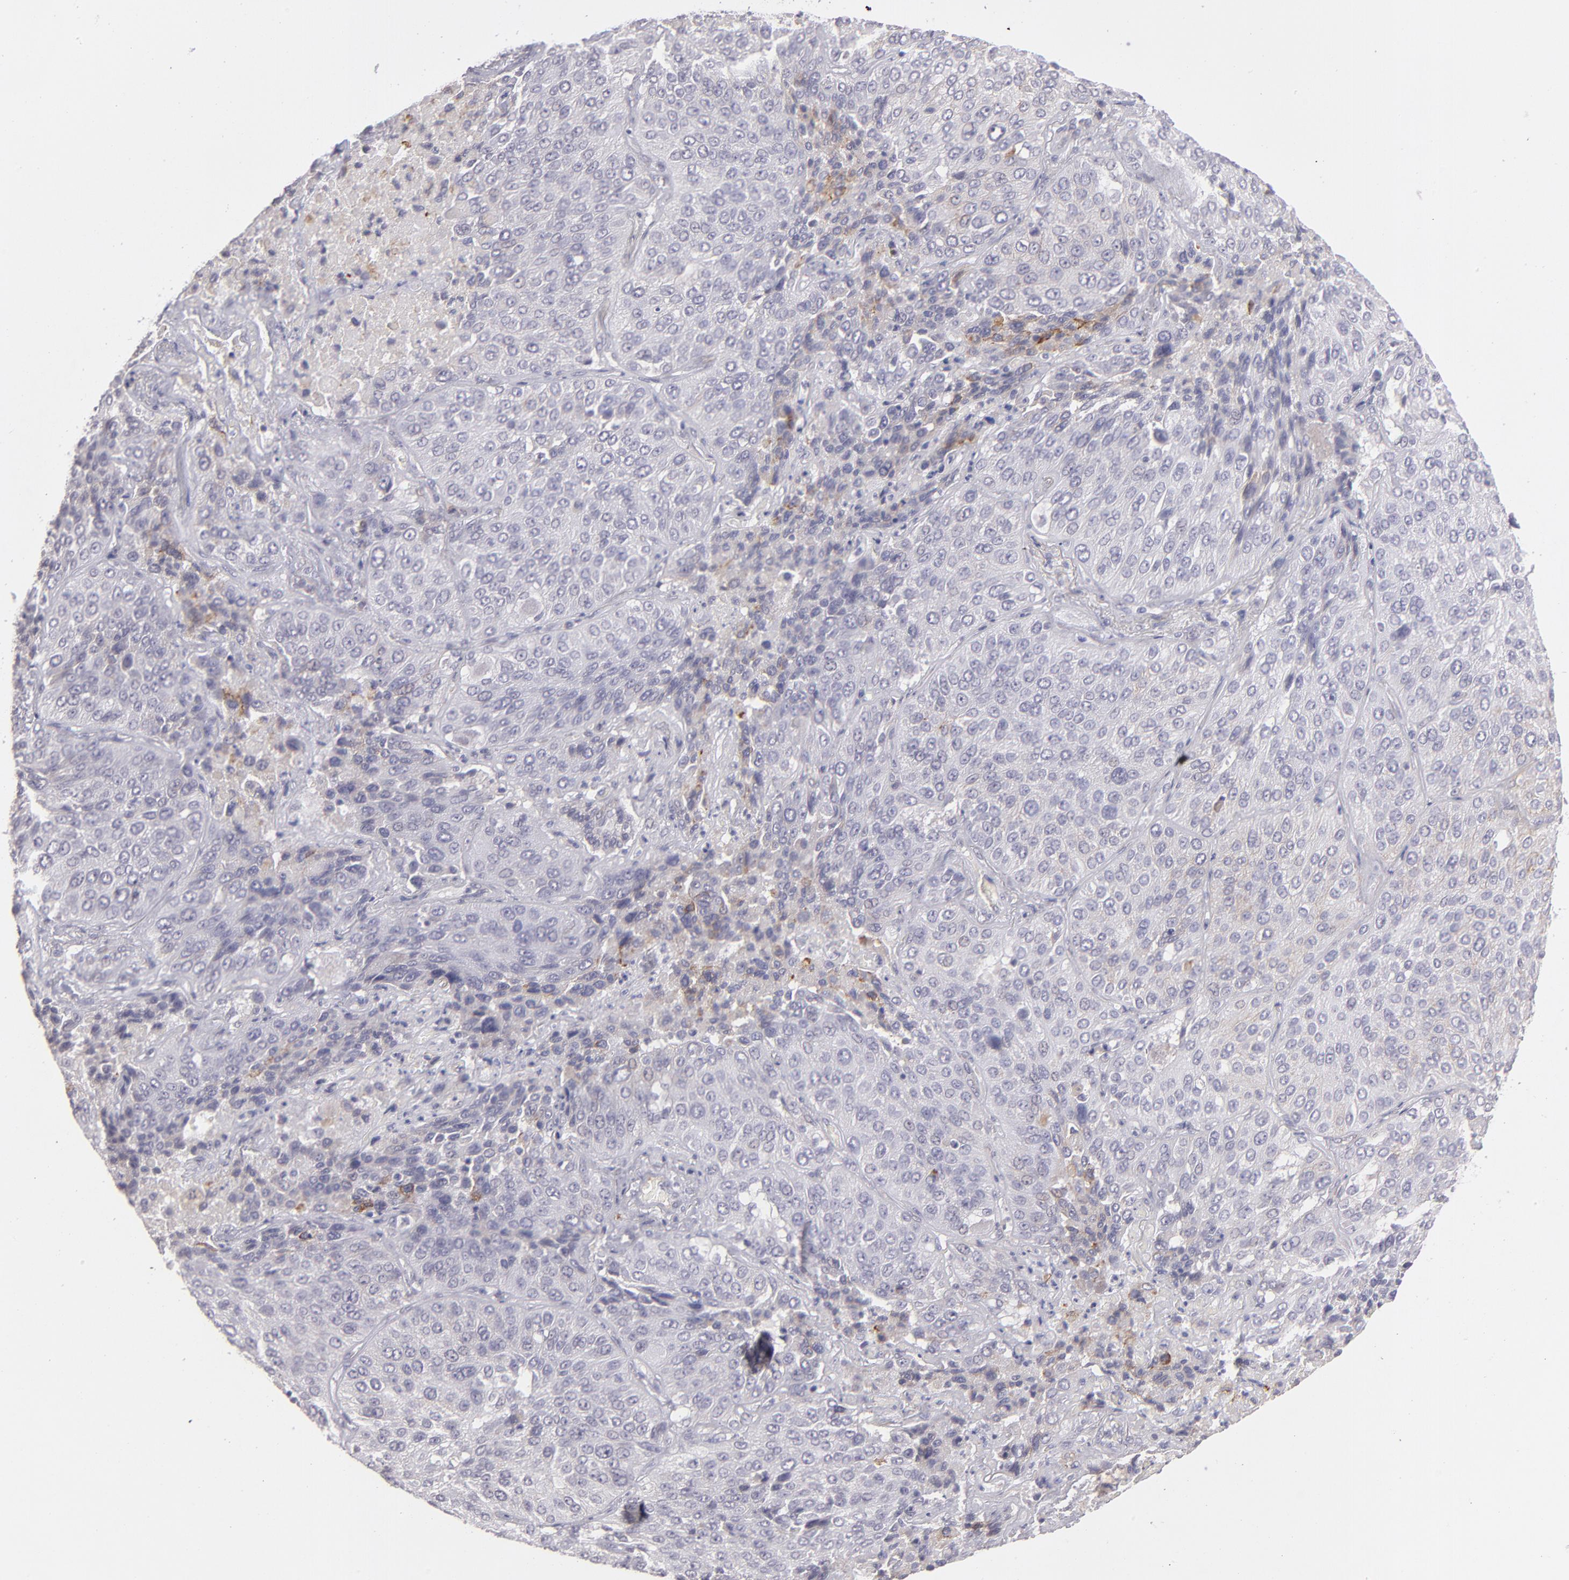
{"staining": {"intensity": "weak", "quantity": "<25%", "location": "cytoplasmic/membranous"}, "tissue": "lung cancer", "cell_type": "Tumor cells", "image_type": "cancer", "snomed": [{"axis": "morphology", "description": "Squamous cell carcinoma, NOS"}, {"axis": "topography", "description": "Lung"}], "caption": "An immunohistochemistry micrograph of lung cancer is shown. There is no staining in tumor cells of lung cancer. (DAB (3,3'-diaminobenzidine) IHC, high magnification).", "gene": "THBD", "patient": {"sex": "male", "age": 54}}